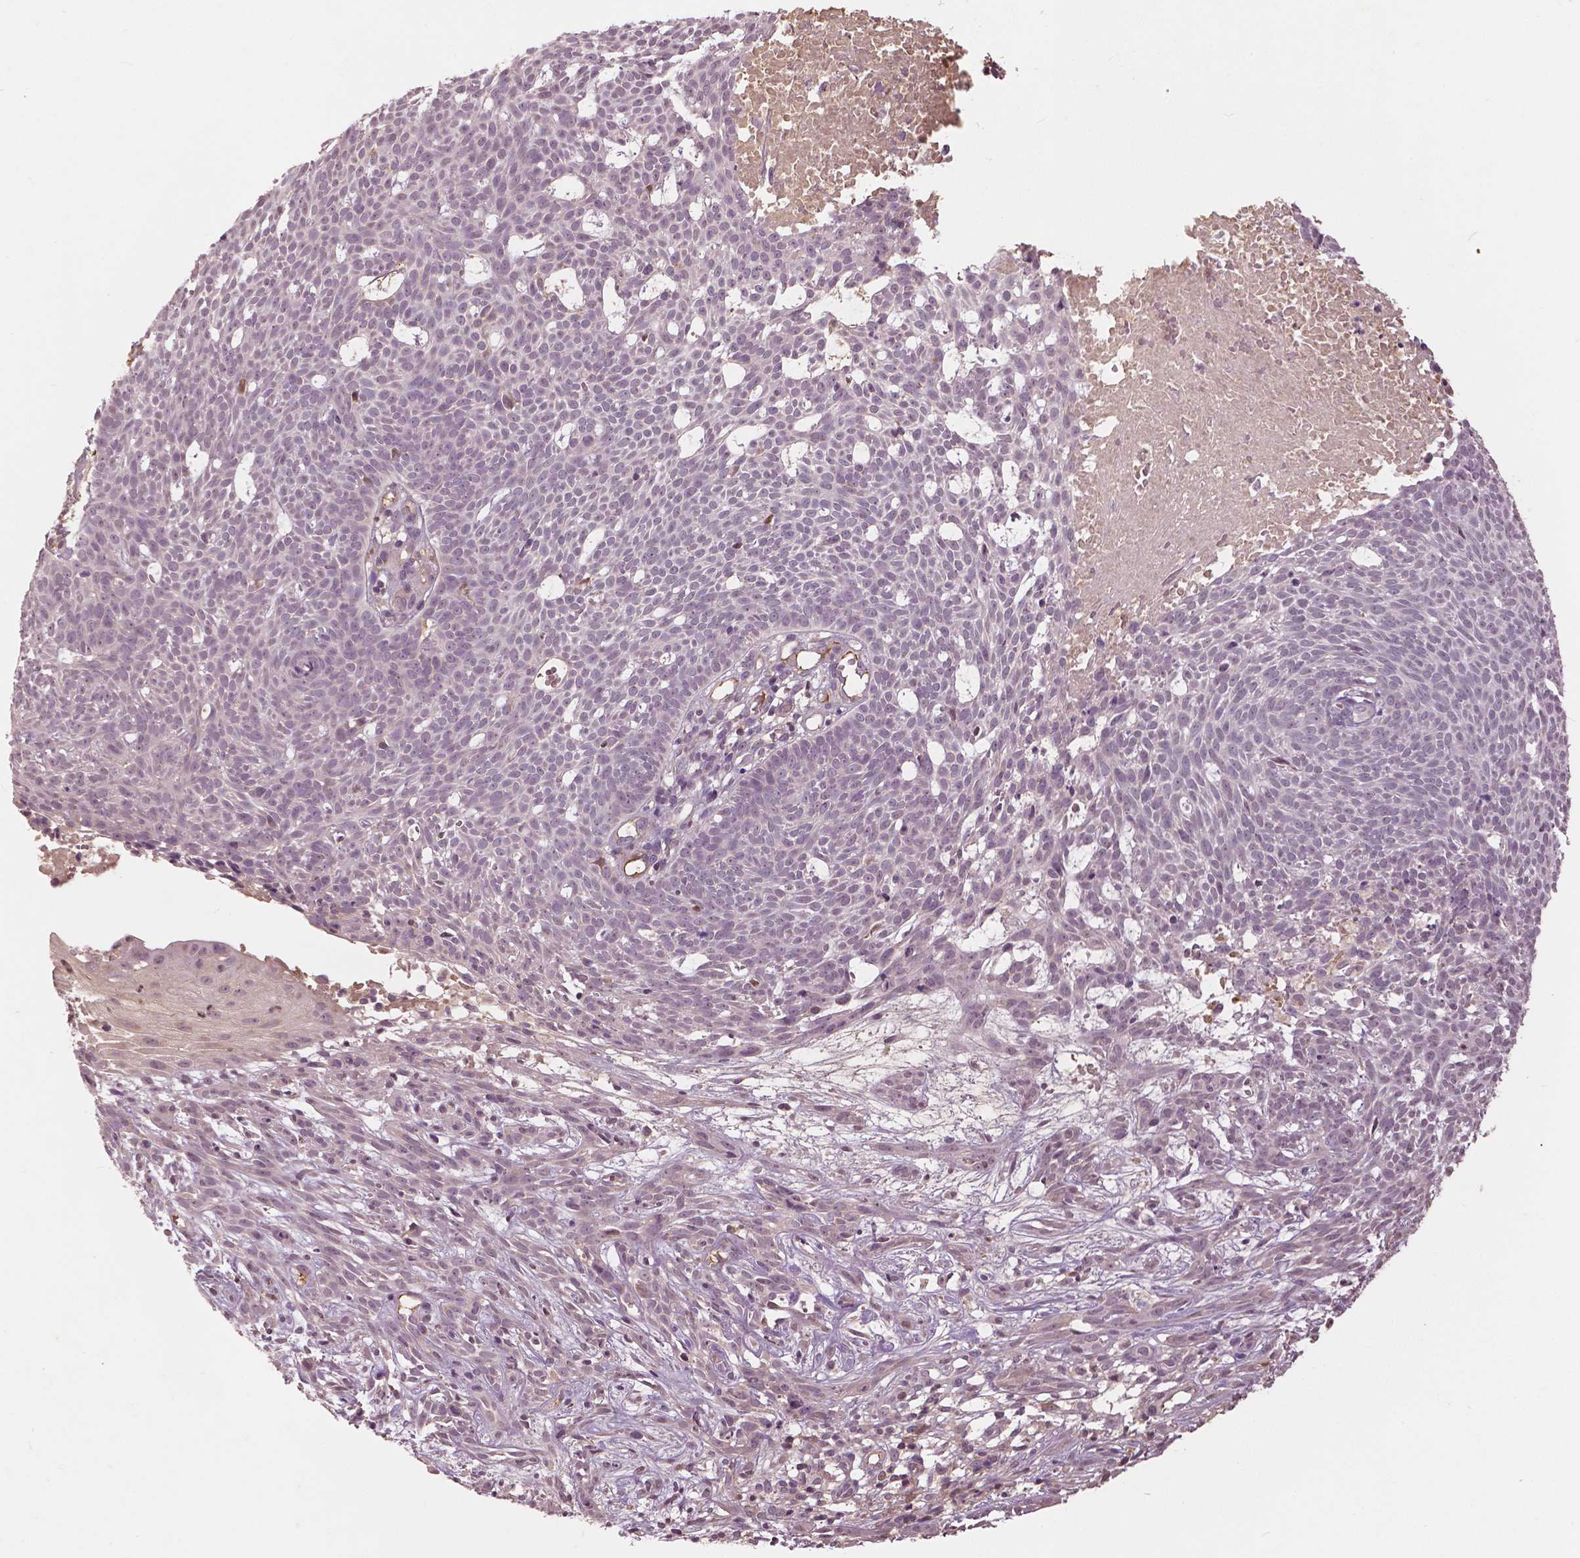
{"staining": {"intensity": "negative", "quantity": "none", "location": "none"}, "tissue": "skin cancer", "cell_type": "Tumor cells", "image_type": "cancer", "snomed": [{"axis": "morphology", "description": "Basal cell carcinoma"}, {"axis": "topography", "description": "Skin"}], "caption": "High magnification brightfield microscopy of skin cancer (basal cell carcinoma) stained with DAB (brown) and counterstained with hematoxylin (blue): tumor cells show no significant positivity.", "gene": "ANGPTL4", "patient": {"sex": "male", "age": 59}}